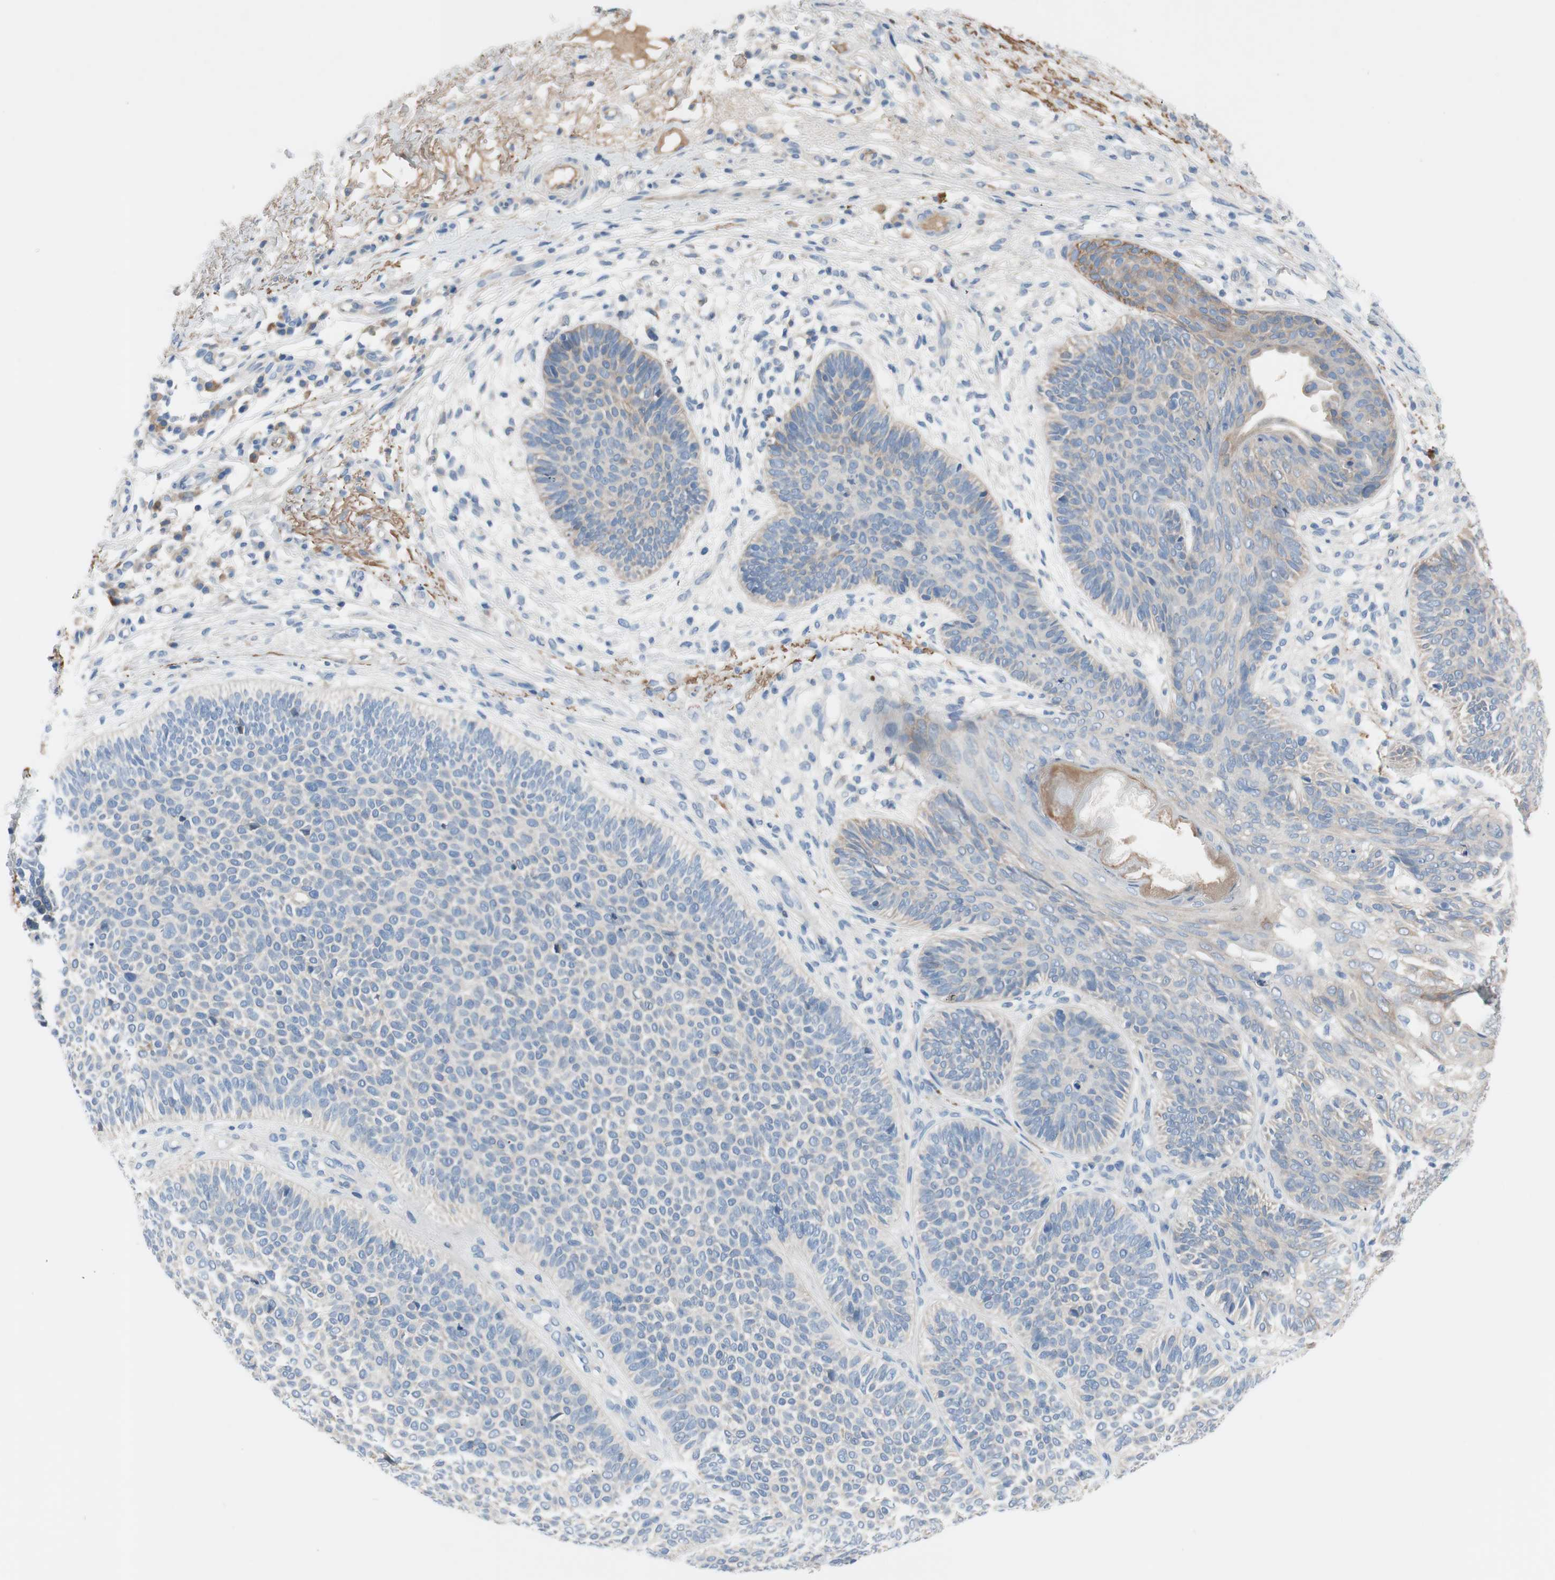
{"staining": {"intensity": "weak", "quantity": "<25%", "location": "cytoplasmic/membranous"}, "tissue": "skin cancer", "cell_type": "Tumor cells", "image_type": "cancer", "snomed": [{"axis": "morphology", "description": "Normal tissue, NOS"}, {"axis": "morphology", "description": "Basal cell carcinoma"}, {"axis": "topography", "description": "Skin"}], "caption": "This image is of skin cancer (basal cell carcinoma) stained with IHC to label a protein in brown with the nuclei are counter-stained blue. There is no positivity in tumor cells.", "gene": "FDFT1", "patient": {"sex": "male", "age": 52}}